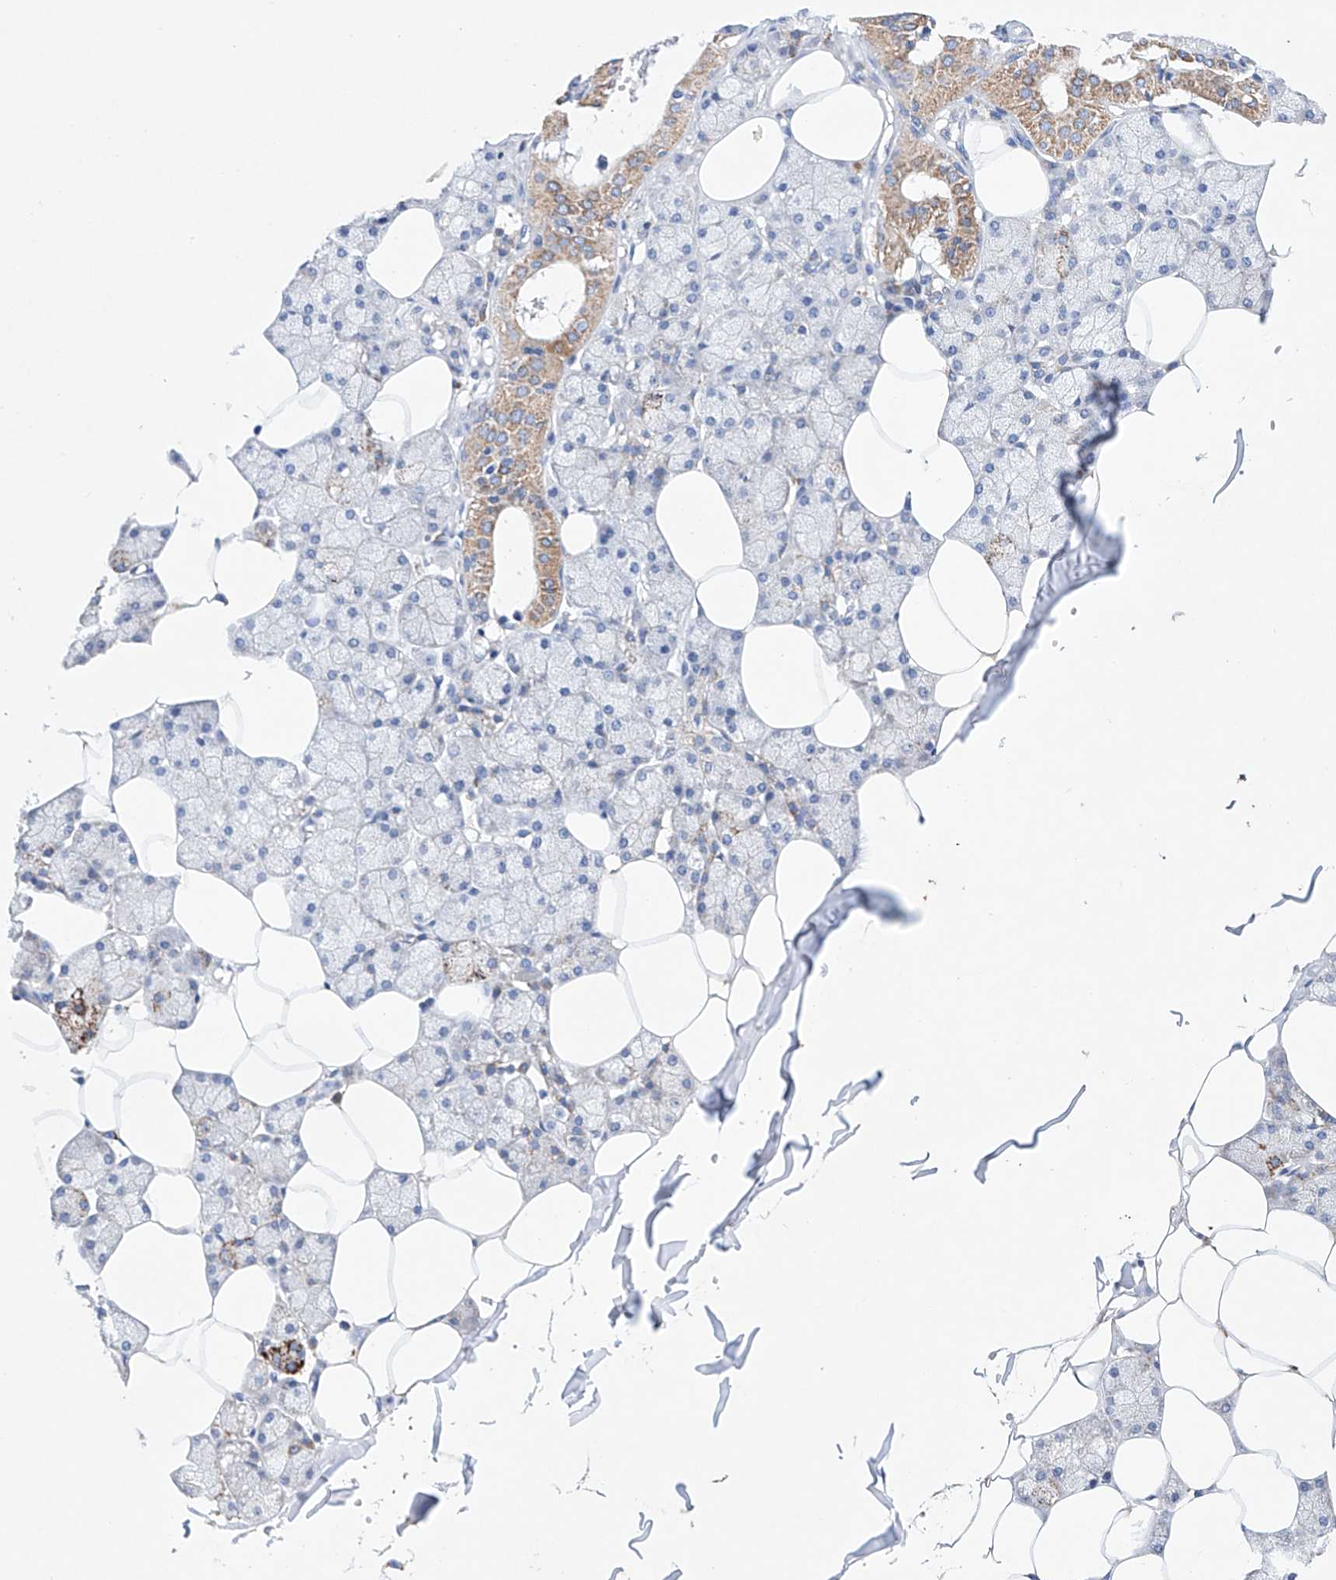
{"staining": {"intensity": "moderate", "quantity": "<25%", "location": "cytoplasmic/membranous"}, "tissue": "salivary gland", "cell_type": "Glandular cells", "image_type": "normal", "snomed": [{"axis": "morphology", "description": "Normal tissue, NOS"}, {"axis": "topography", "description": "Salivary gland"}], "caption": "Salivary gland stained with a brown dye exhibits moderate cytoplasmic/membranous positive expression in approximately <25% of glandular cells.", "gene": "NRROS", "patient": {"sex": "male", "age": 62}}